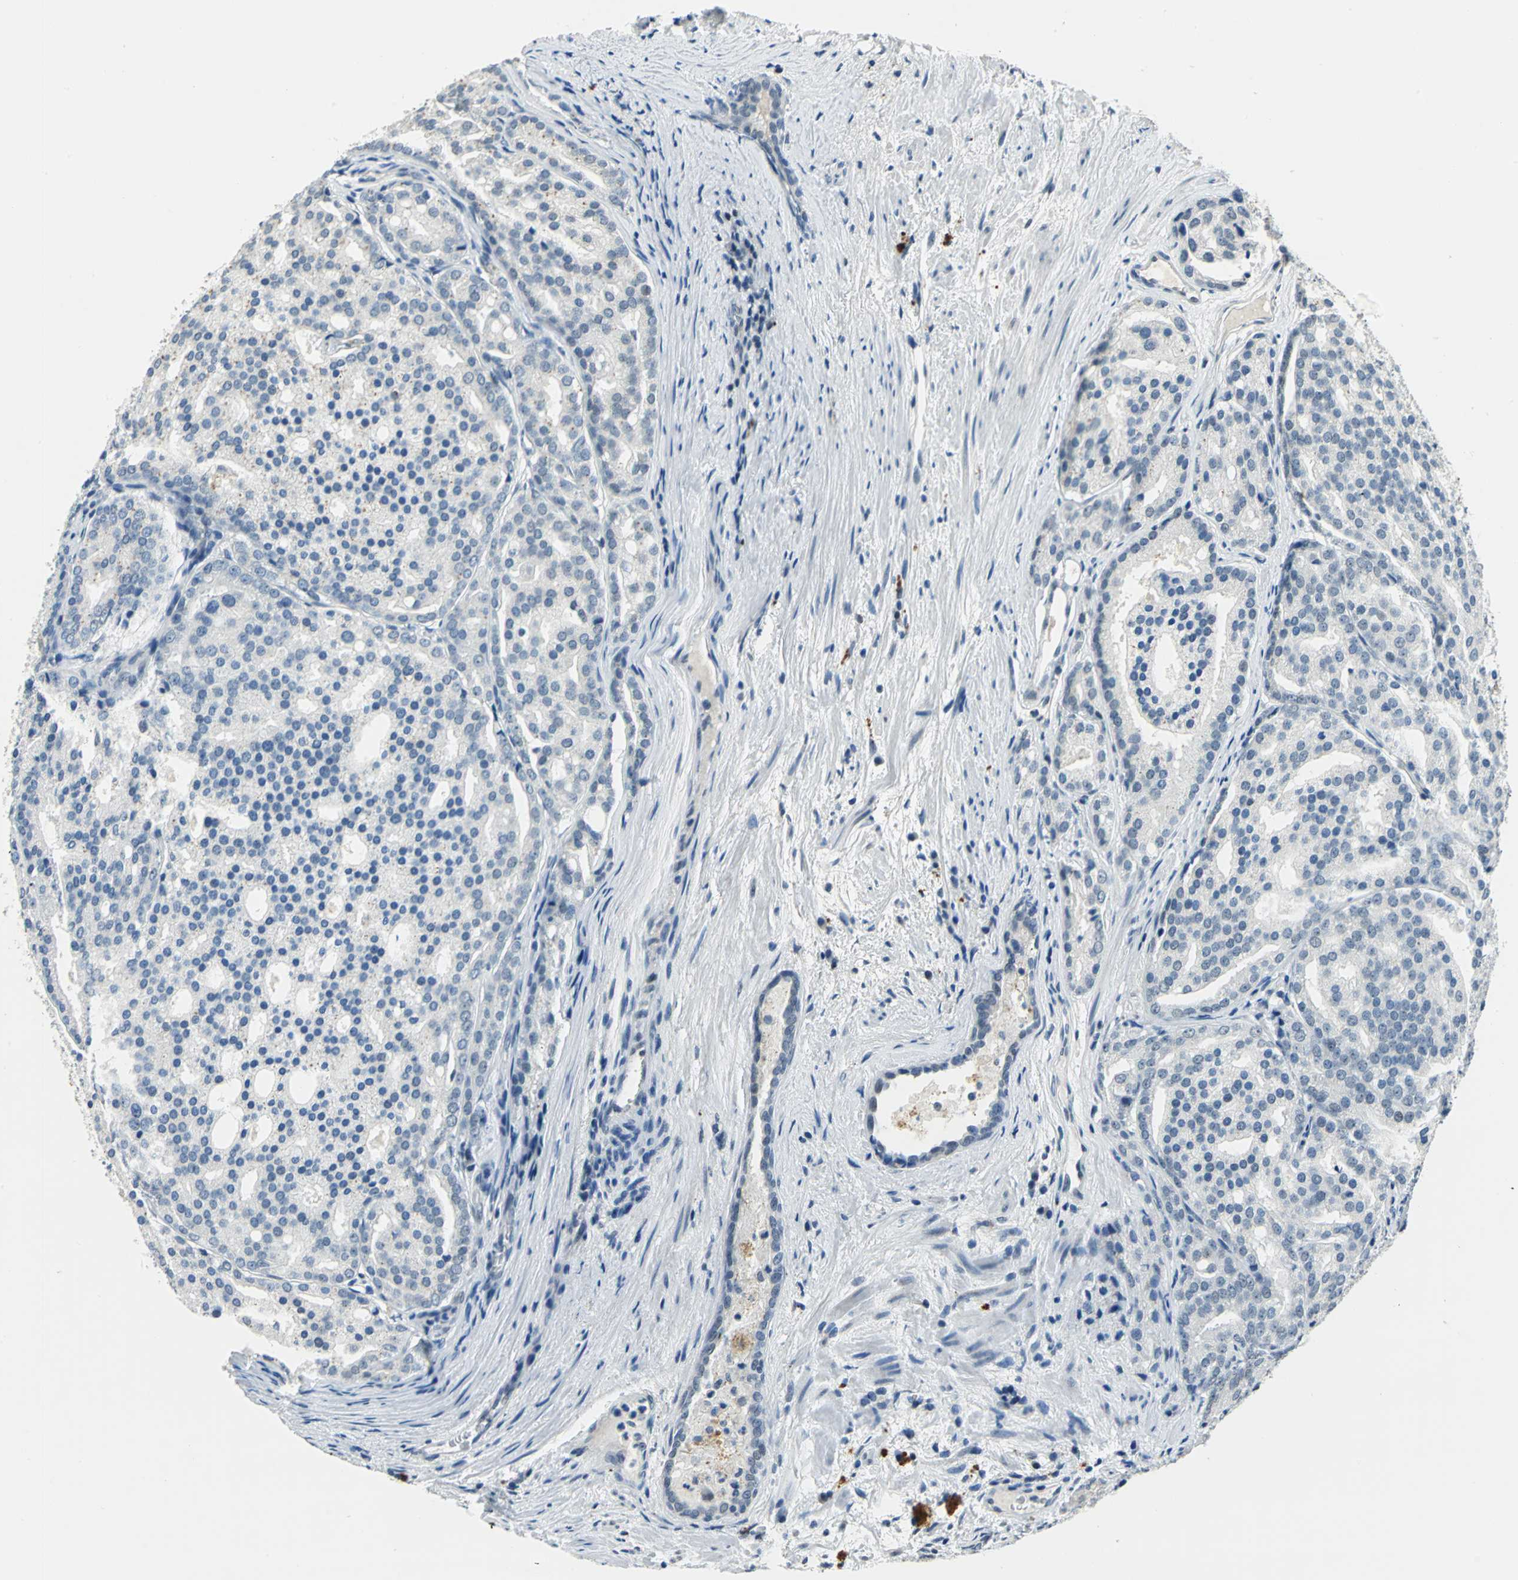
{"staining": {"intensity": "negative", "quantity": "none", "location": "none"}, "tissue": "prostate cancer", "cell_type": "Tumor cells", "image_type": "cancer", "snomed": [{"axis": "morphology", "description": "Adenocarcinoma, High grade"}, {"axis": "topography", "description": "Prostate"}], "caption": "Micrograph shows no significant protein positivity in tumor cells of prostate cancer (high-grade adenocarcinoma).", "gene": "RAD17", "patient": {"sex": "male", "age": 64}}